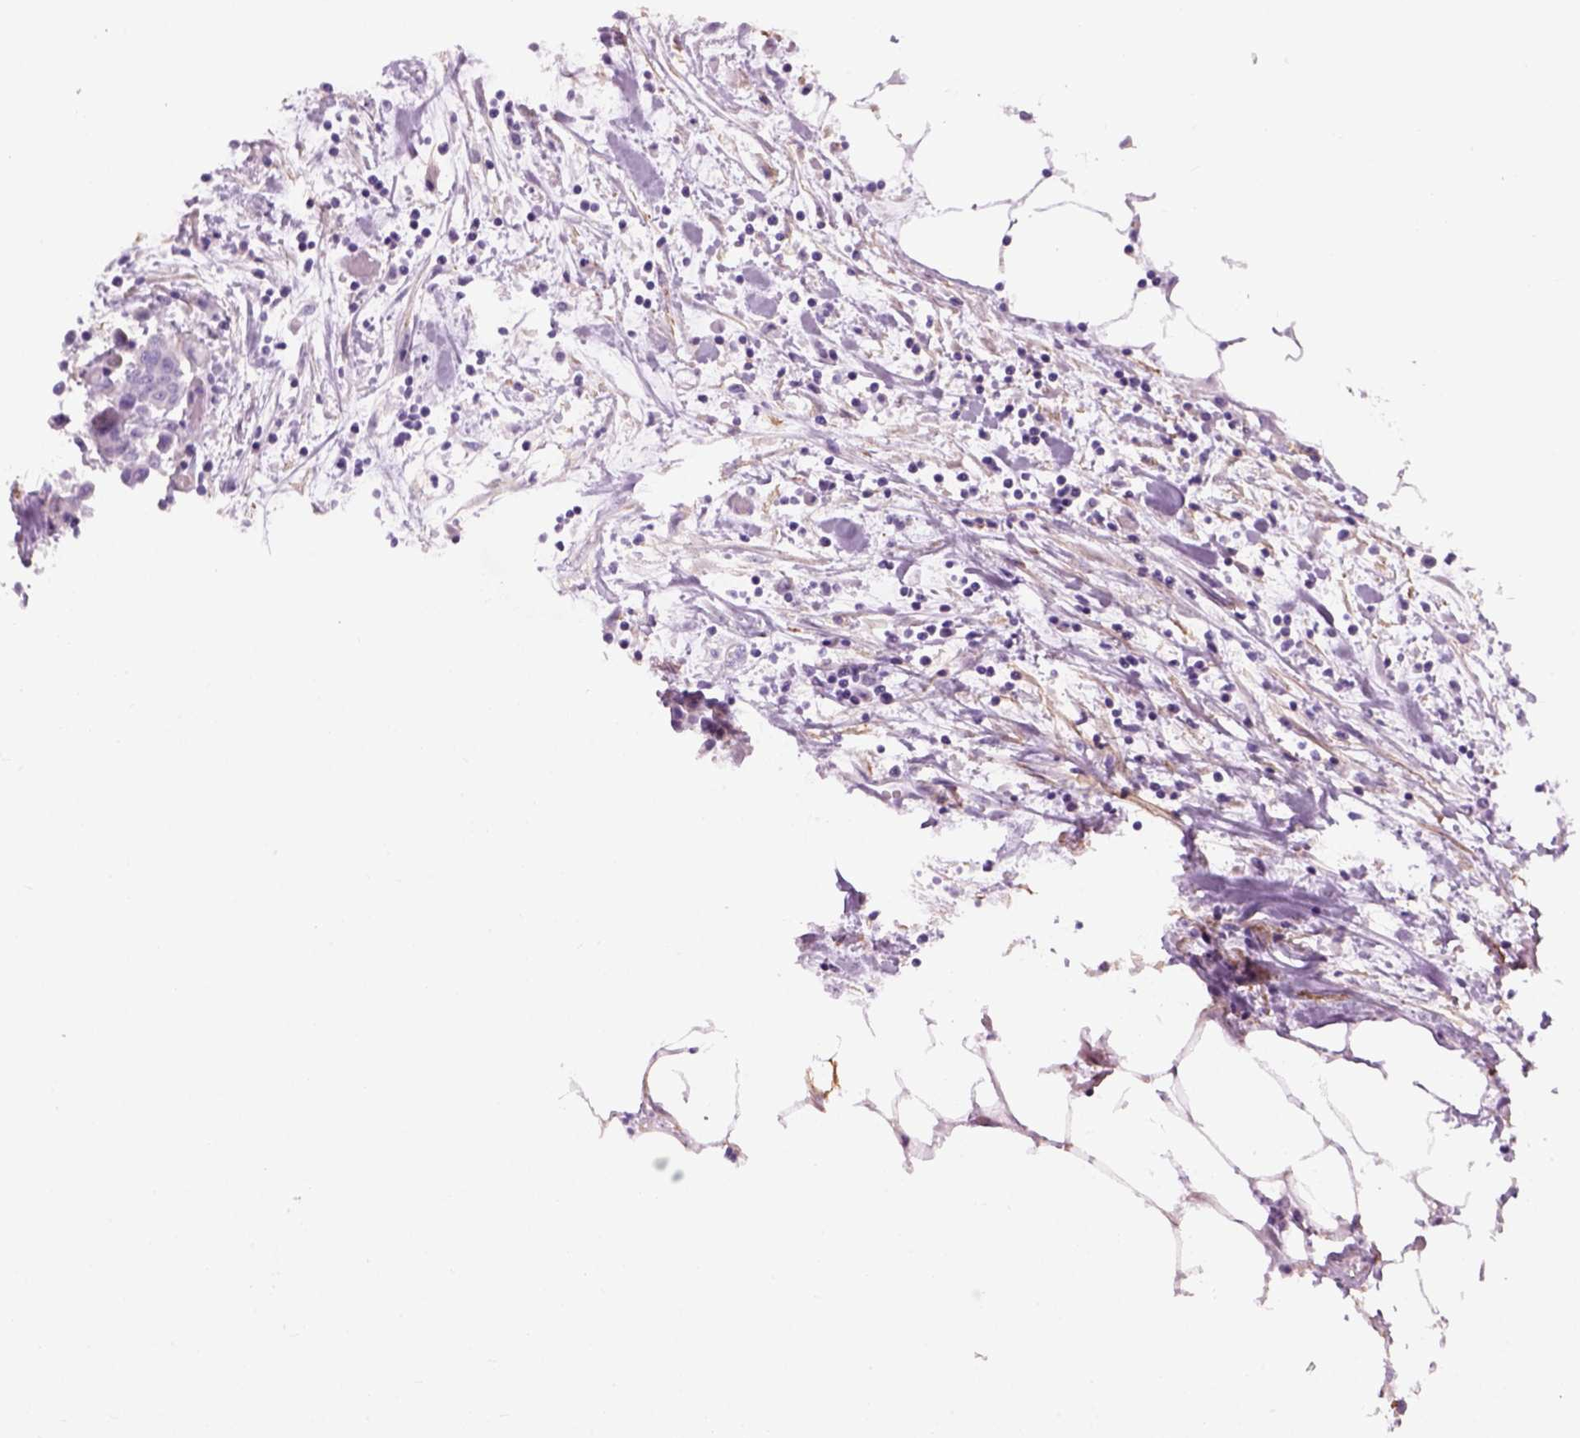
{"staining": {"intensity": "negative", "quantity": "none", "location": "none"}, "tissue": "carcinoid", "cell_type": "Tumor cells", "image_type": "cancer", "snomed": [{"axis": "morphology", "description": "Carcinoid, malignant, NOS"}, {"axis": "topography", "description": "Colon"}], "caption": "Protein analysis of carcinoid demonstrates no significant expression in tumor cells.", "gene": "FAM161A", "patient": {"sex": "male", "age": 81}}